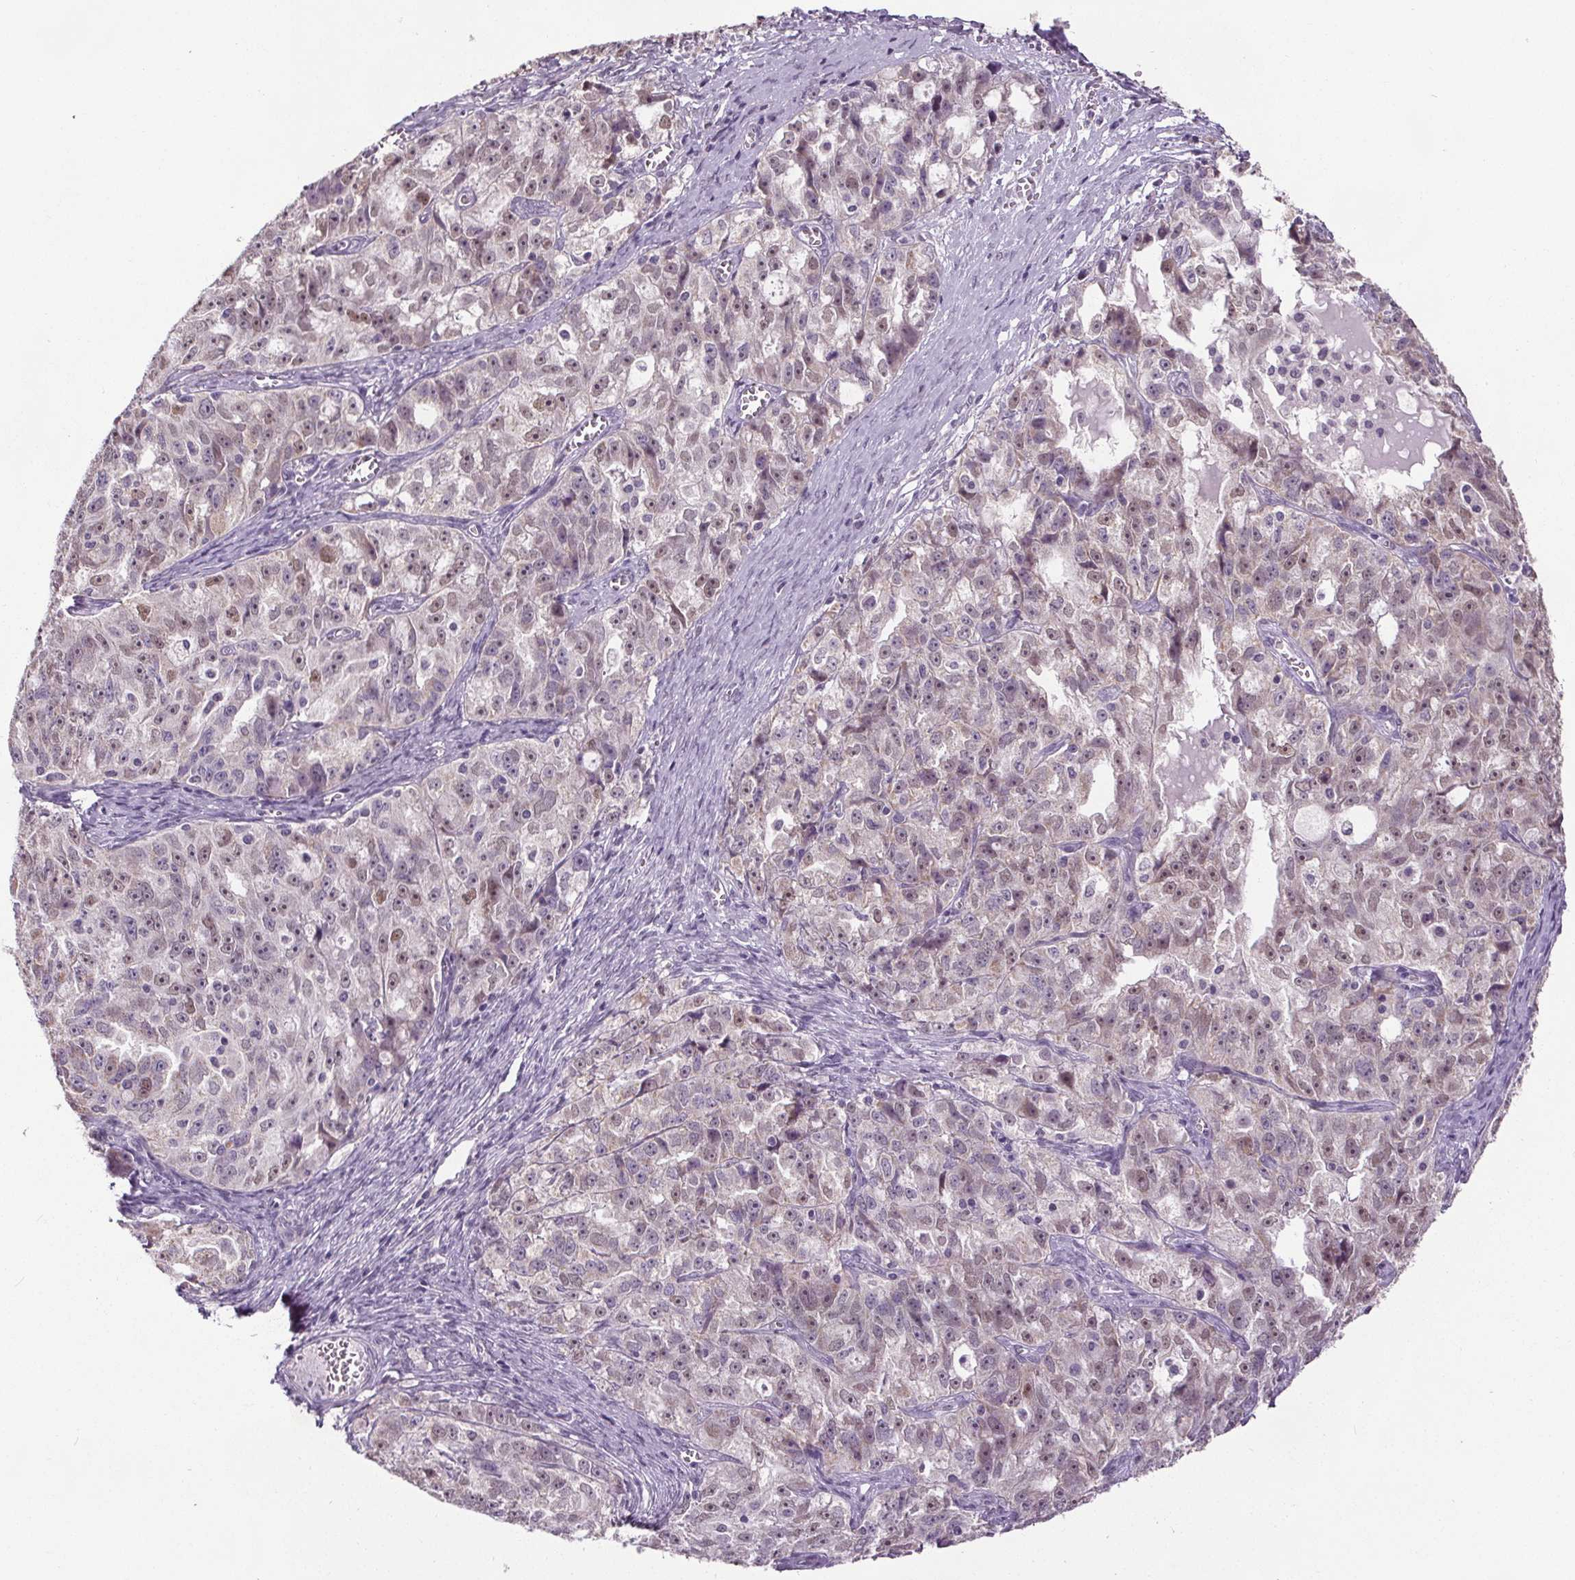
{"staining": {"intensity": "weak", "quantity": "25%-75%", "location": "nuclear"}, "tissue": "ovarian cancer", "cell_type": "Tumor cells", "image_type": "cancer", "snomed": [{"axis": "morphology", "description": "Cystadenocarcinoma, serous, NOS"}, {"axis": "topography", "description": "Ovary"}], "caption": "Immunohistochemical staining of serous cystadenocarcinoma (ovarian) displays low levels of weak nuclear staining in about 25%-75% of tumor cells.", "gene": "SLC2A9", "patient": {"sex": "female", "age": 51}}